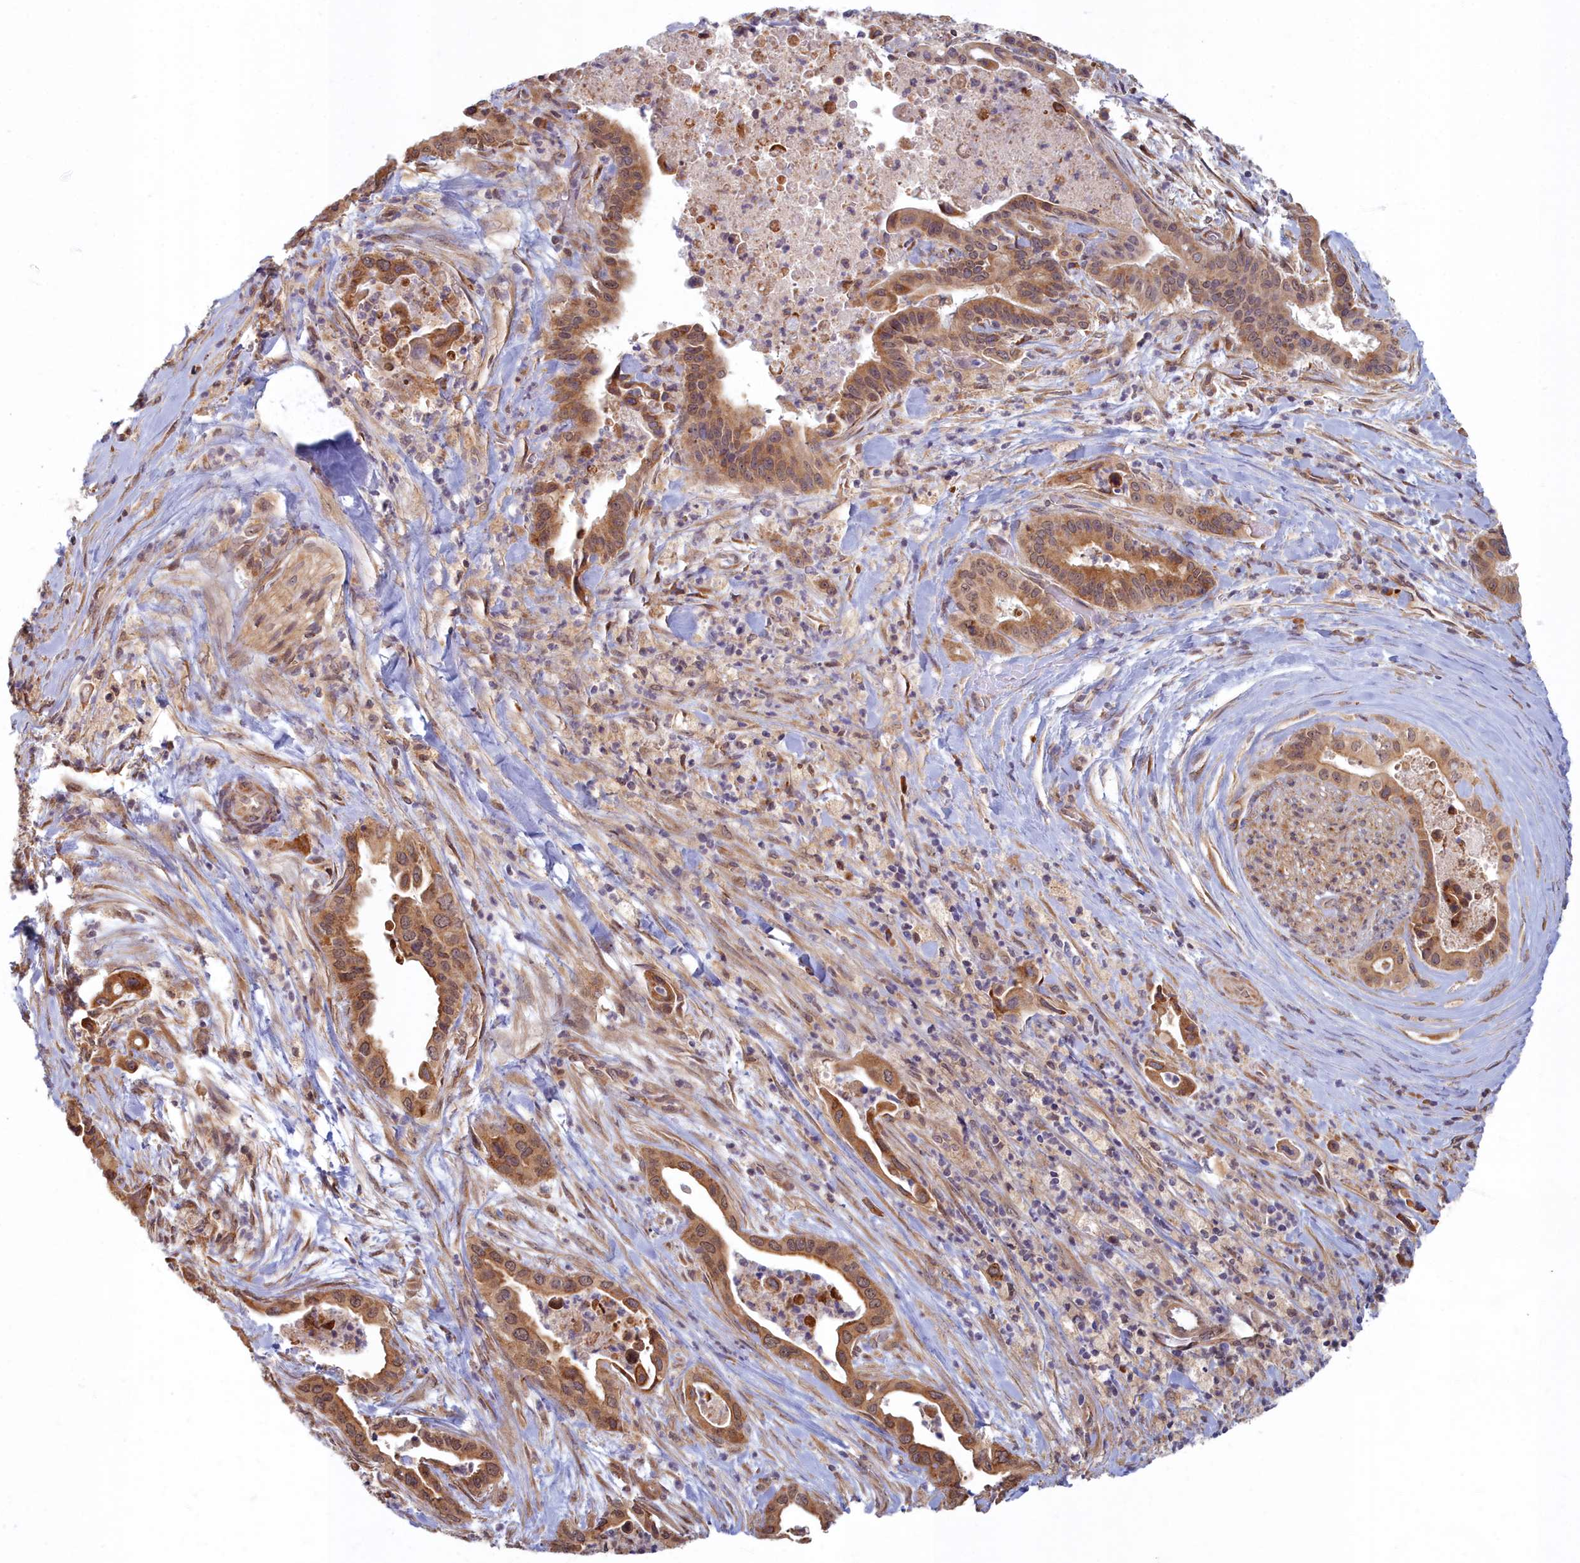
{"staining": {"intensity": "moderate", "quantity": ">75%", "location": "cytoplasmic/membranous"}, "tissue": "pancreatic cancer", "cell_type": "Tumor cells", "image_type": "cancer", "snomed": [{"axis": "morphology", "description": "Adenocarcinoma, NOS"}, {"axis": "topography", "description": "Pancreas"}], "caption": "DAB immunohistochemical staining of human pancreatic adenocarcinoma displays moderate cytoplasmic/membranous protein expression in approximately >75% of tumor cells.", "gene": "MAK16", "patient": {"sex": "female", "age": 77}}